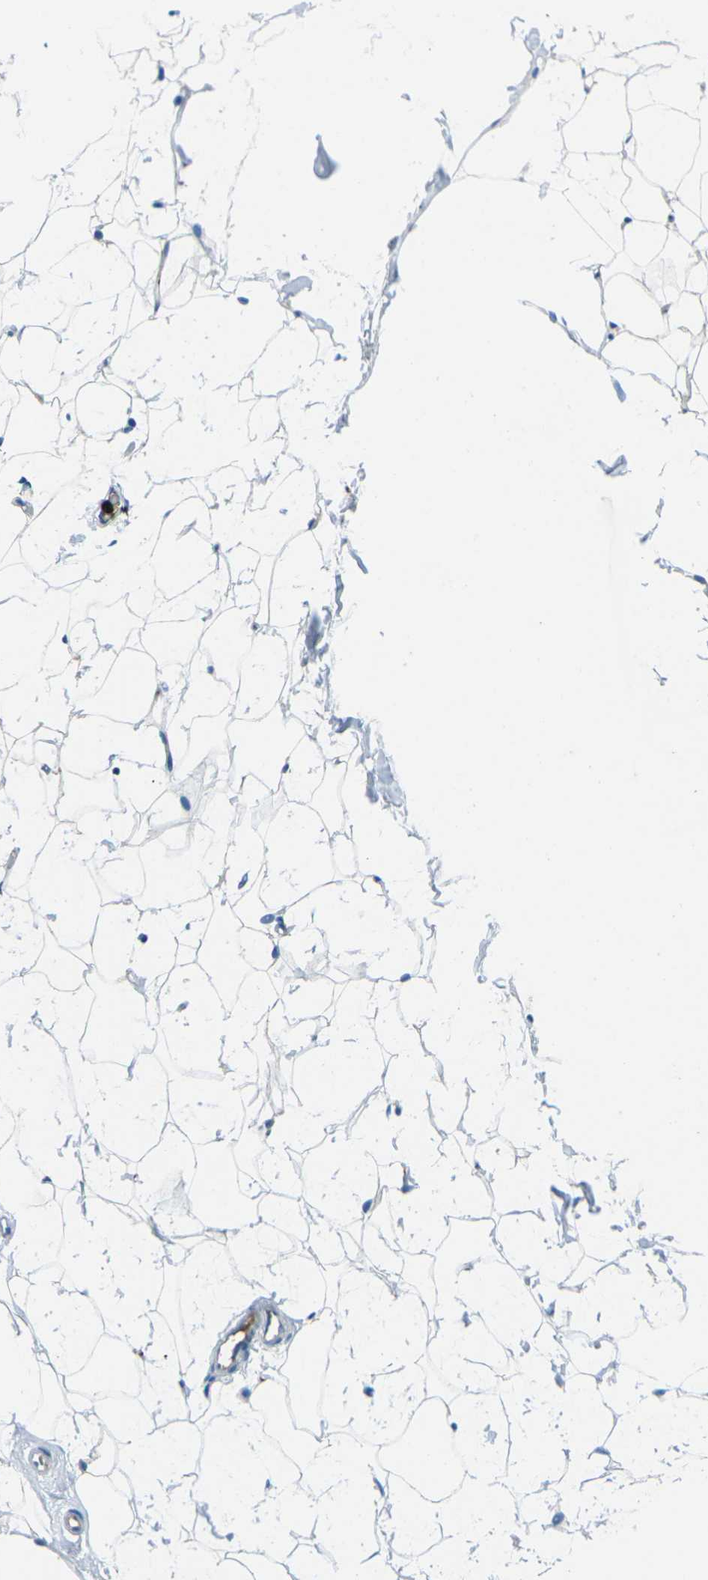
{"staining": {"intensity": "negative", "quantity": "none", "location": "none"}, "tissue": "adipose tissue", "cell_type": "Adipocytes", "image_type": "normal", "snomed": [{"axis": "morphology", "description": "Normal tissue, NOS"}, {"axis": "topography", "description": "Breast"}, {"axis": "topography", "description": "Soft tissue"}], "caption": "Adipocytes are negative for brown protein staining in normal adipose tissue. Nuclei are stained in blue.", "gene": "FCN1", "patient": {"sex": "female", "age": 75}}